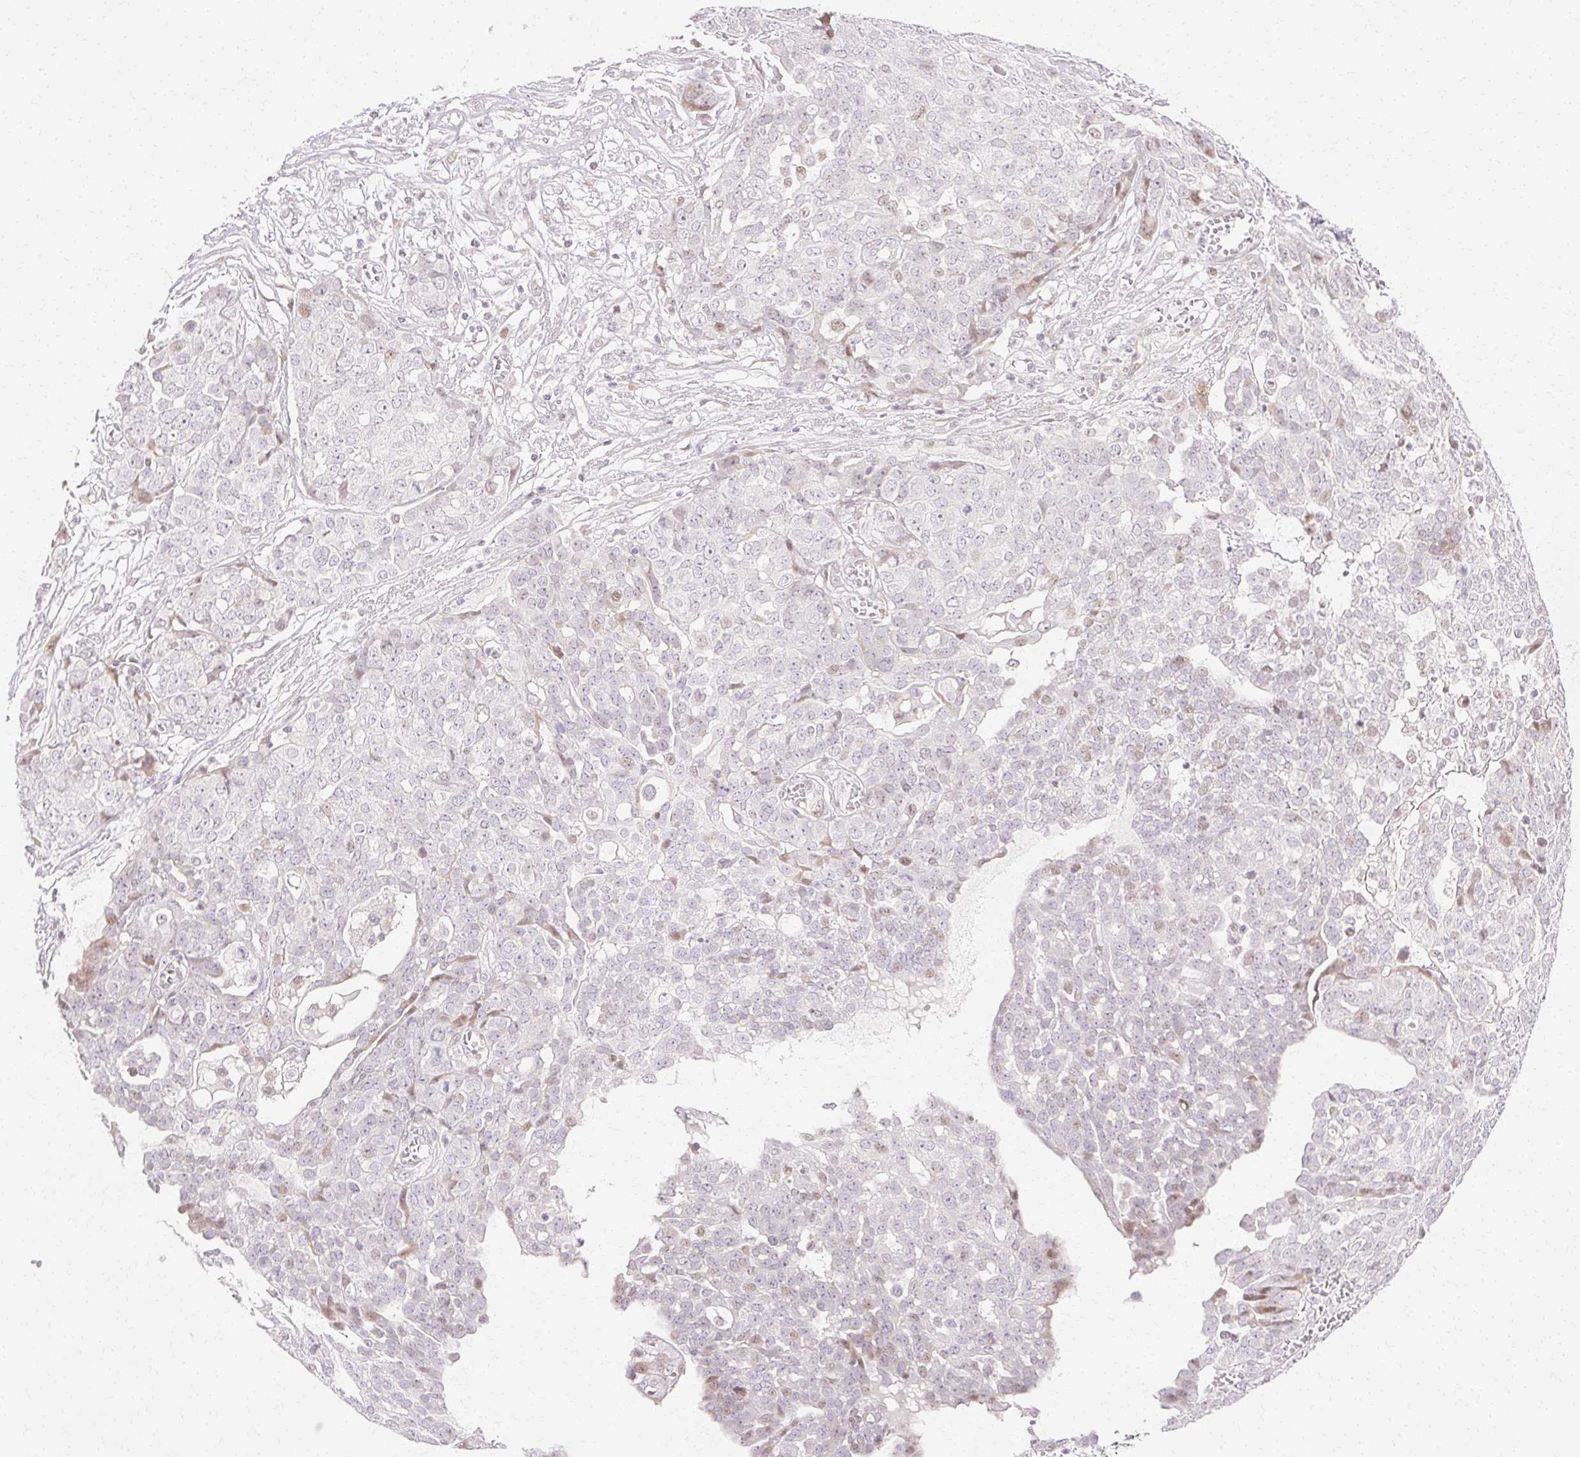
{"staining": {"intensity": "weak", "quantity": "<25%", "location": "nuclear"}, "tissue": "ovarian cancer", "cell_type": "Tumor cells", "image_type": "cancer", "snomed": [{"axis": "morphology", "description": "Cystadenocarcinoma, serous, NOS"}, {"axis": "topography", "description": "Soft tissue"}, {"axis": "topography", "description": "Ovary"}], "caption": "There is no significant positivity in tumor cells of ovarian cancer.", "gene": "C3orf49", "patient": {"sex": "female", "age": 57}}